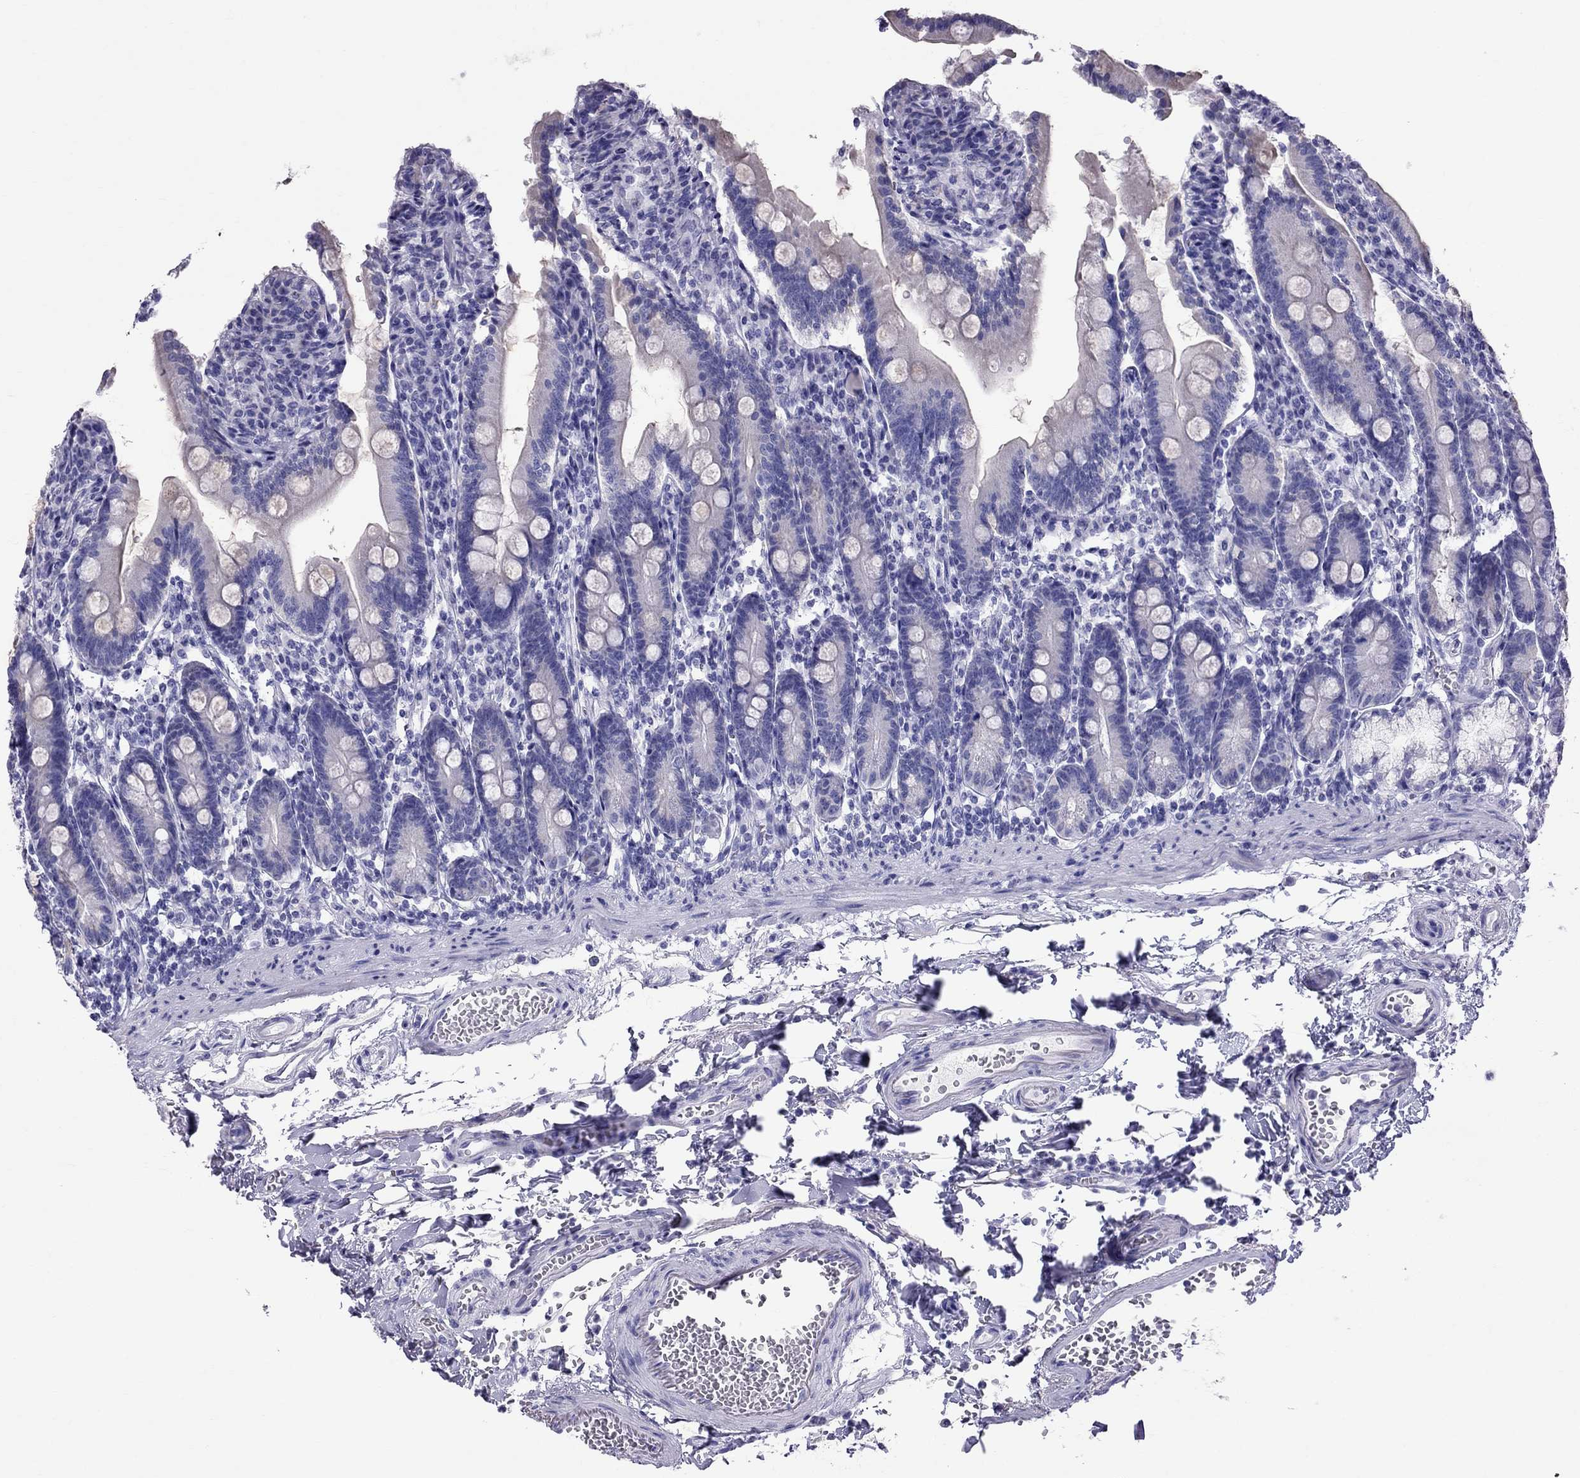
{"staining": {"intensity": "negative", "quantity": "none", "location": "none"}, "tissue": "duodenum", "cell_type": "Glandular cells", "image_type": "normal", "snomed": [{"axis": "morphology", "description": "Normal tissue, NOS"}, {"axis": "topography", "description": "Duodenum"}], "caption": "Immunohistochemistry (IHC) of unremarkable duodenum exhibits no staining in glandular cells.", "gene": "TTLL13", "patient": {"sex": "female", "age": 67}}